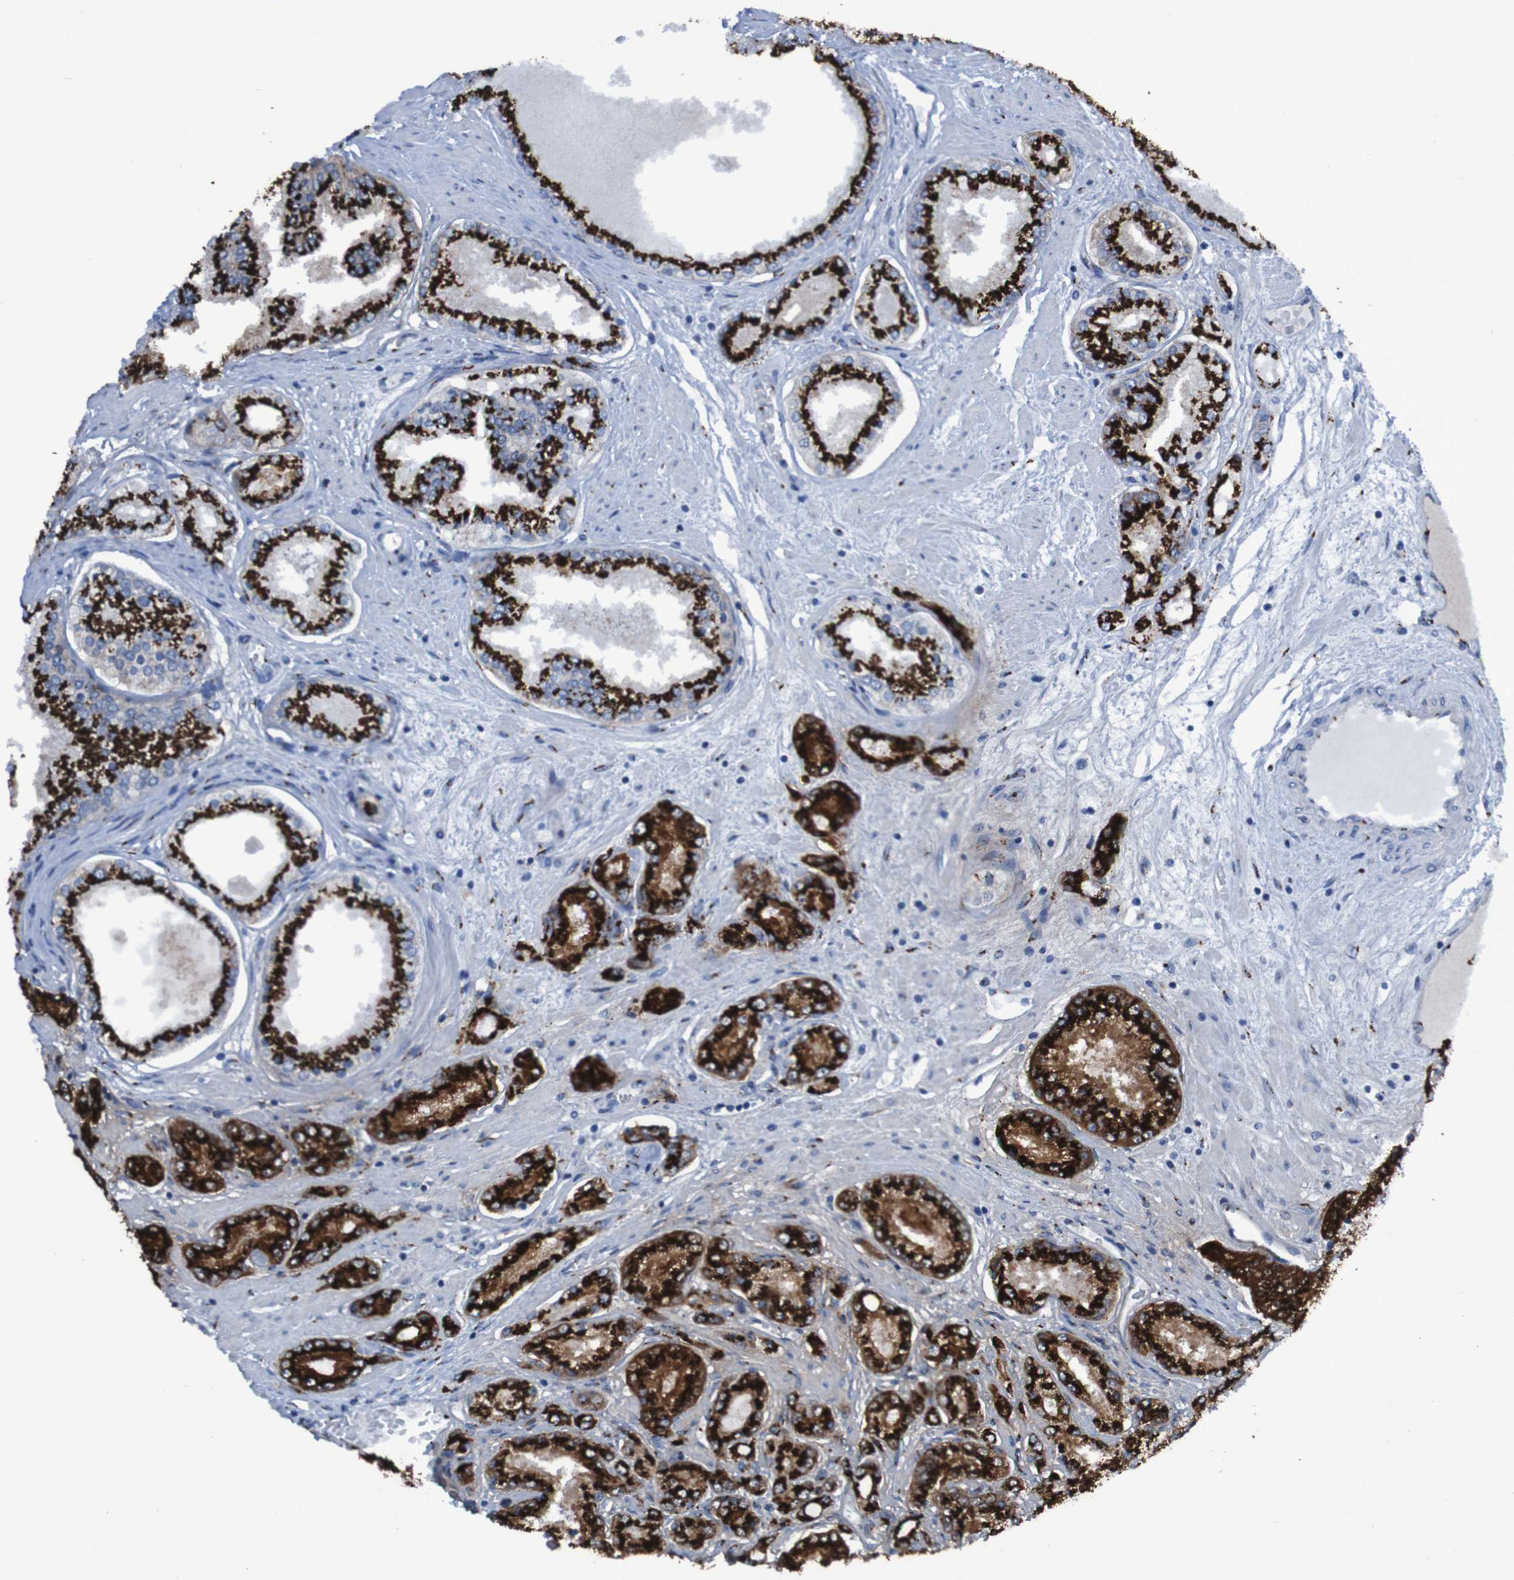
{"staining": {"intensity": "strong", "quantity": ">75%", "location": "cytoplasmic/membranous"}, "tissue": "prostate cancer", "cell_type": "Tumor cells", "image_type": "cancer", "snomed": [{"axis": "morphology", "description": "Adenocarcinoma, High grade"}, {"axis": "topography", "description": "Prostate"}], "caption": "High-magnification brightfield microscopy of prostate cancer stained with DAB (3,3'-diaminobenzidine) (brown) and counterstained with hematoxylin (blue). tumor cells exhibit strong cytoplasmic/membranous positivity is identified in about>75% of cells.", "gene": "GOLM1", "patient": {"sex": "male", "age": 59}}